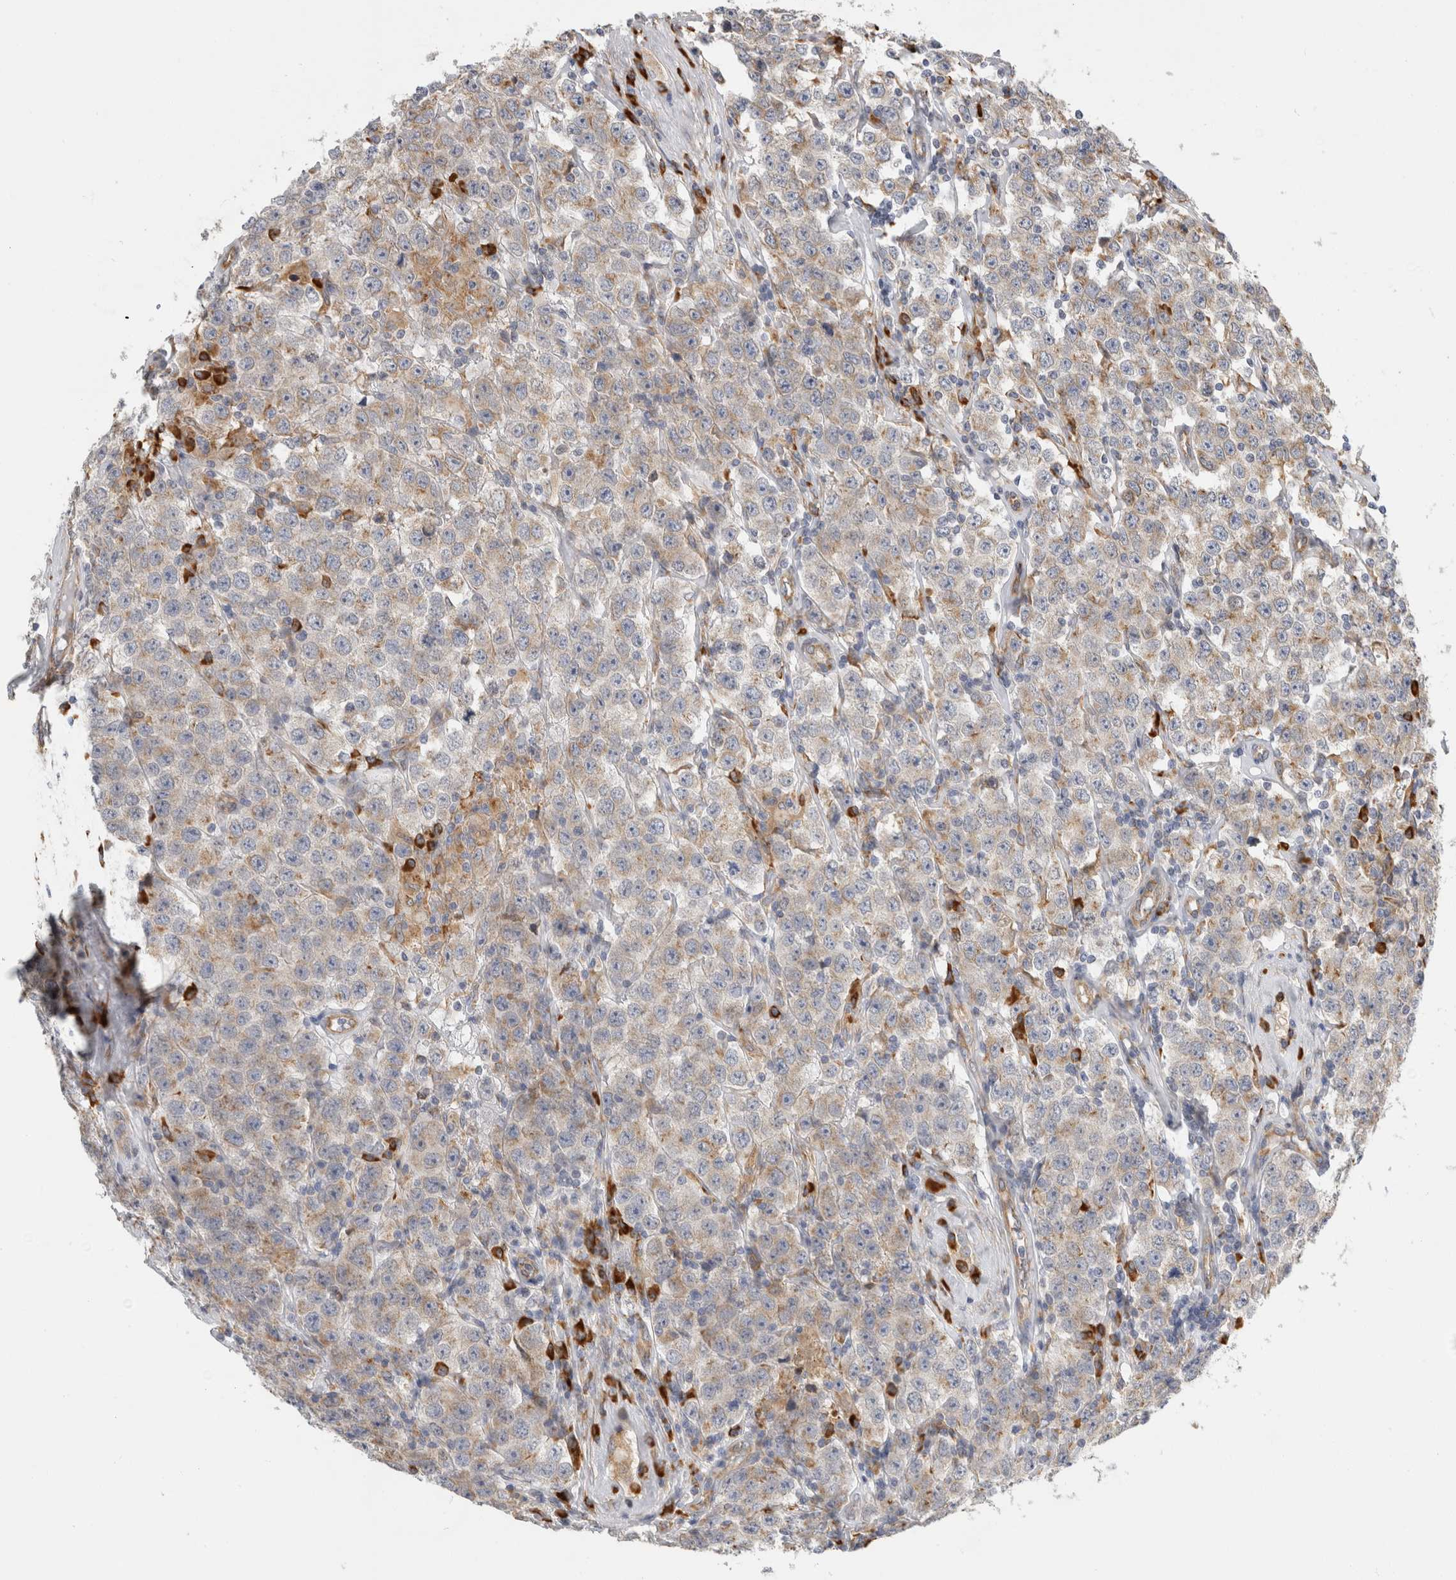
{"staining": {"intensity": "weak", "quantity": "25%-75%", "location": "cytoplasmic/membranous"}, "tissue": "testis cancer", "cell_type": "Tumor cells", "image_type": "cancer", "snomed": [{"axis": "morphology", "description": "Seminoma, NOS"}, {"axis": "topography", "description": "Testis"}], "caption": "Immunohistochemistry histopathology image of neoplastic tissue: human seminoma (testis) stained using IHC displays low levels of weak protein expression localized specifically in the cytoplasmic/membranous of tumor cells, appearing as a cytoplasmic/membranous brown color.", "gene": "RPN2", "patient": {"sex": "male", "age": 52}}